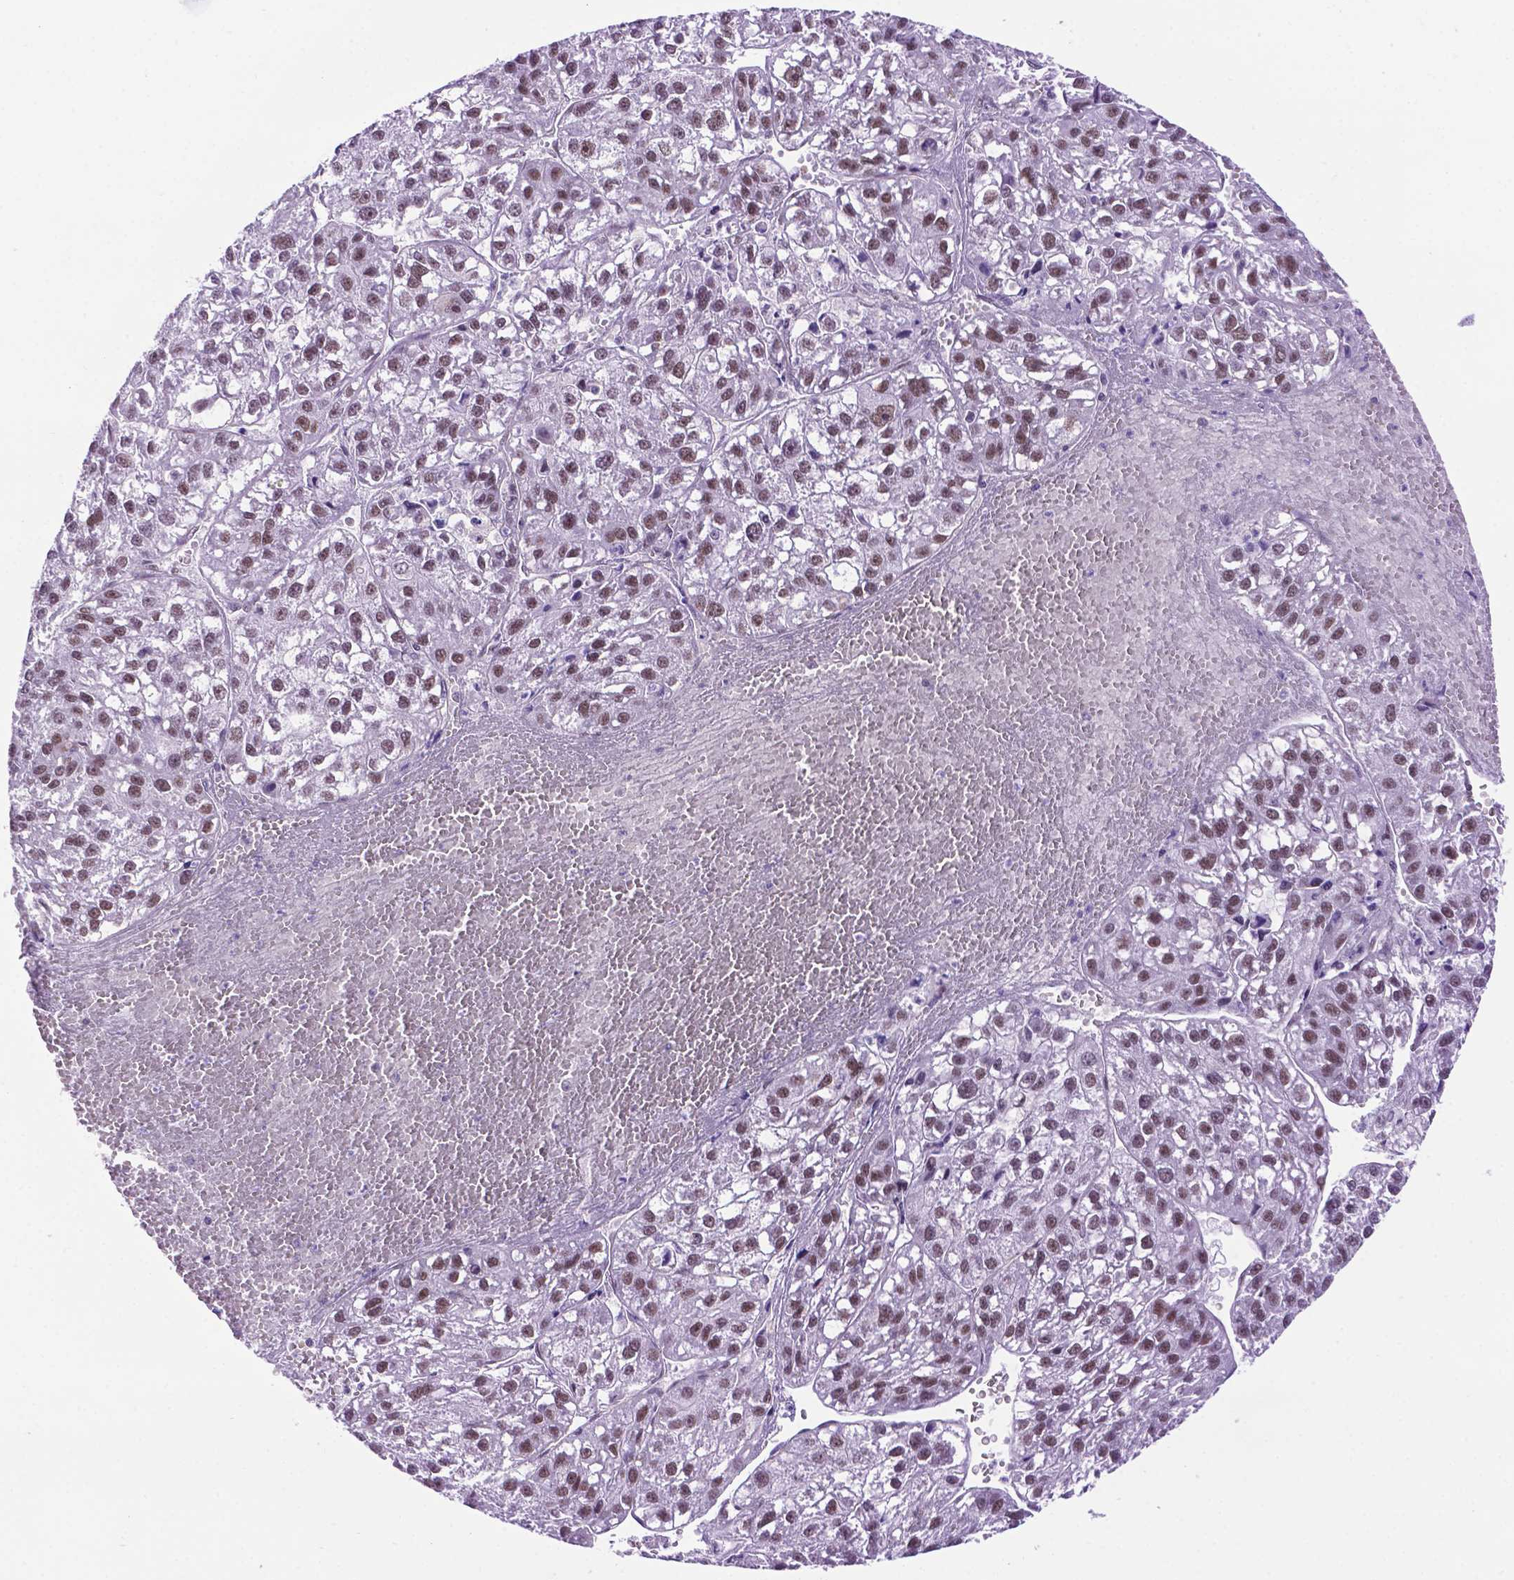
{"staining": {"intensity": "moderate", "quantity": ">75%", "location": "nuclear"}, "tissue": "liver cancer", "cell_type": "Tumor cells", "image_type": "cancer", "snomed": [{"axis": "morphology", "description": "Carcinoma, Hepatocellular, NOS"}, {"axis": "topography", "description": "Liver"}], "caption": "Protein expression by immunohistochemistry (IHC) exhibits moderate nuclear expression in approximately >75% of tumor cells in liver hepatocellular carcinoma.", "gene": "TACSTD2", "patient": {"sex": "female", "age": 70}}